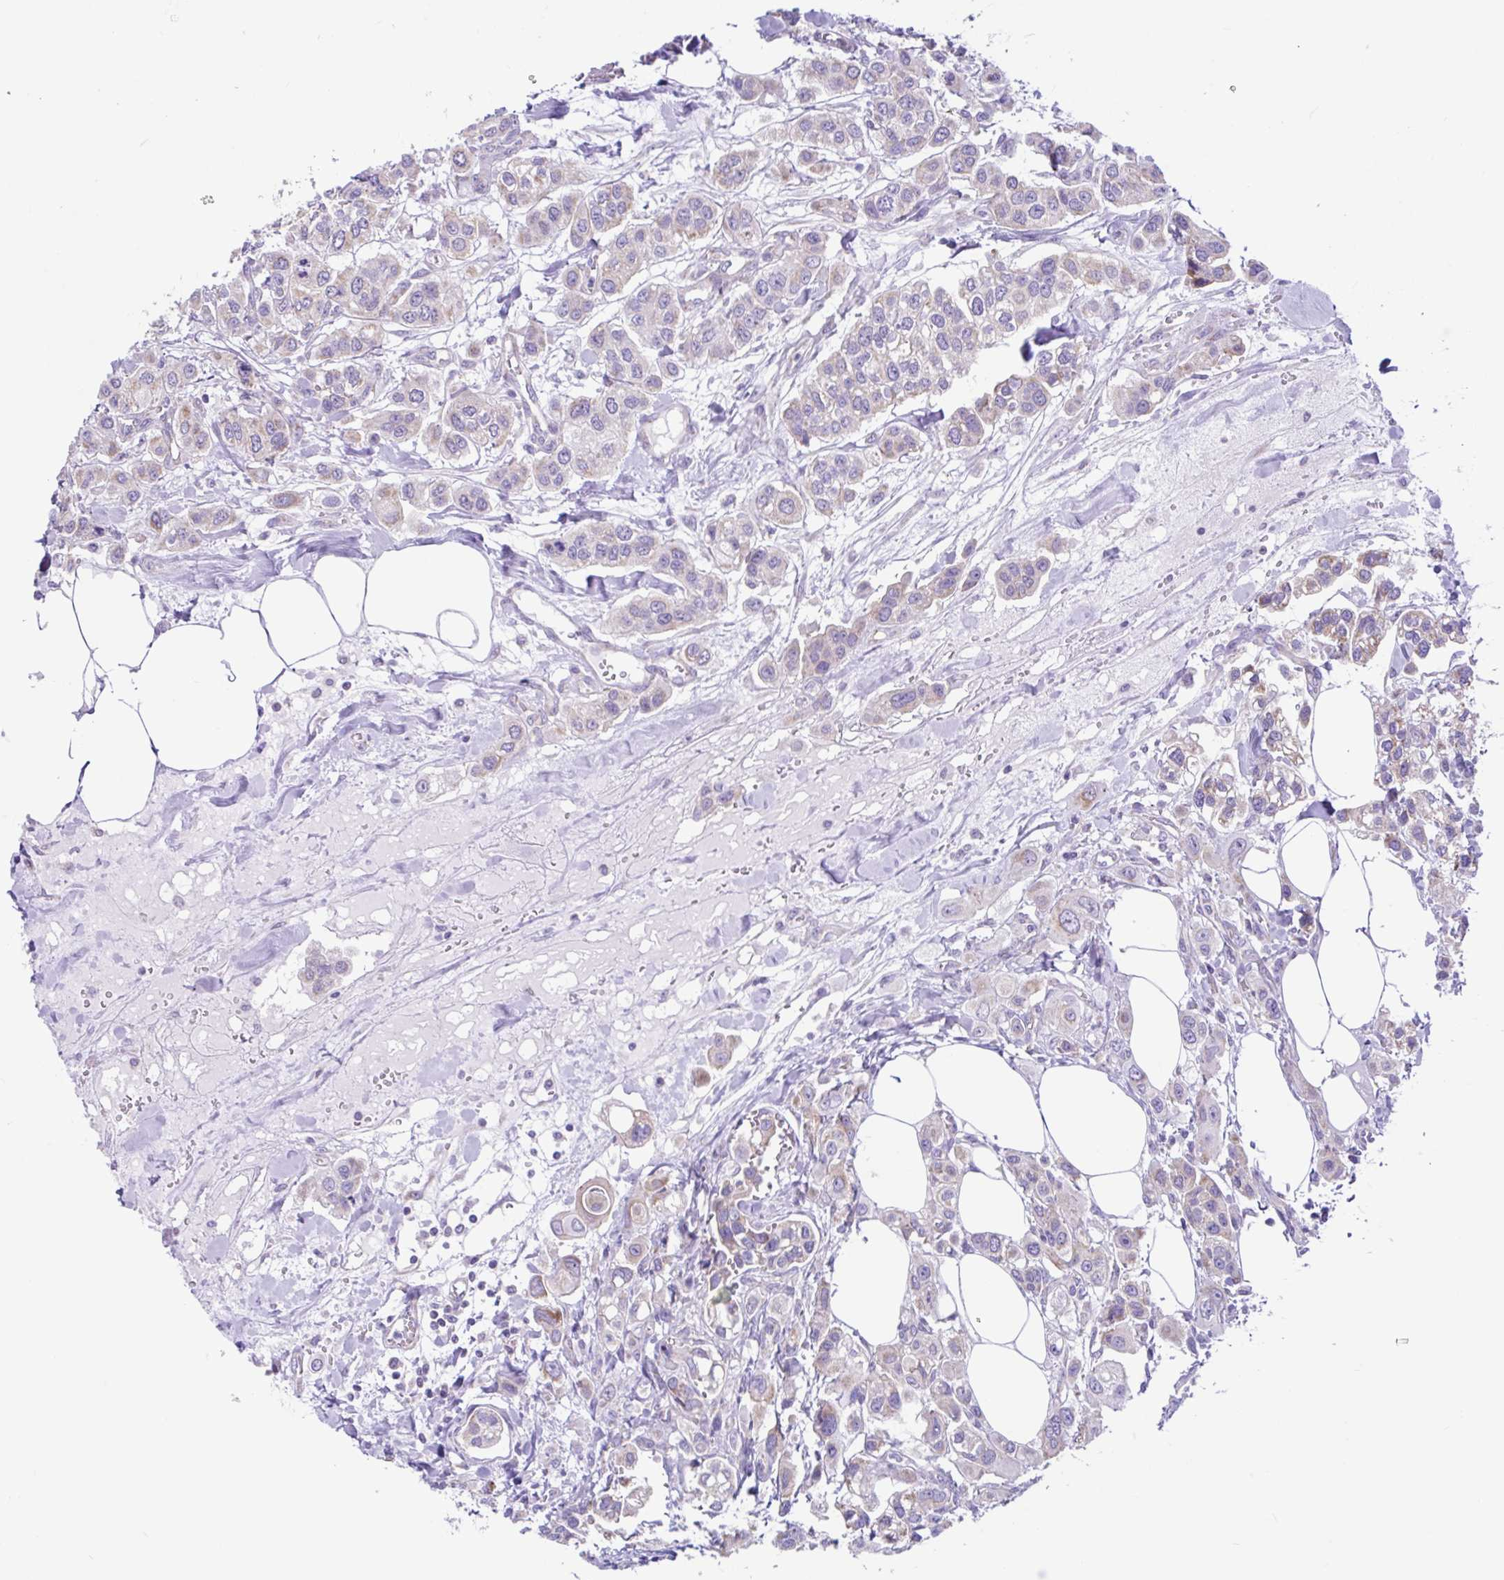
{"staining": {"intensity": "weak", "quantity": "<25%", "location": "cytoplasmic/membranous"}, "tissue": "urothelial cancer", "cell_type": "Tumor cells", "image_type": "cancer", "snomed": [{"axis": "morphology", "description": "Urothelial carcinoma, High grade"}, {"axis": "topography", "description": "Urinary bladder"}], "caption": "Tumor cells are negative for brown protein staining in urothelial carcinoma (high-grade).", "gene": "NDUFS2", "patient": {"sex": "male", "age": 67}}